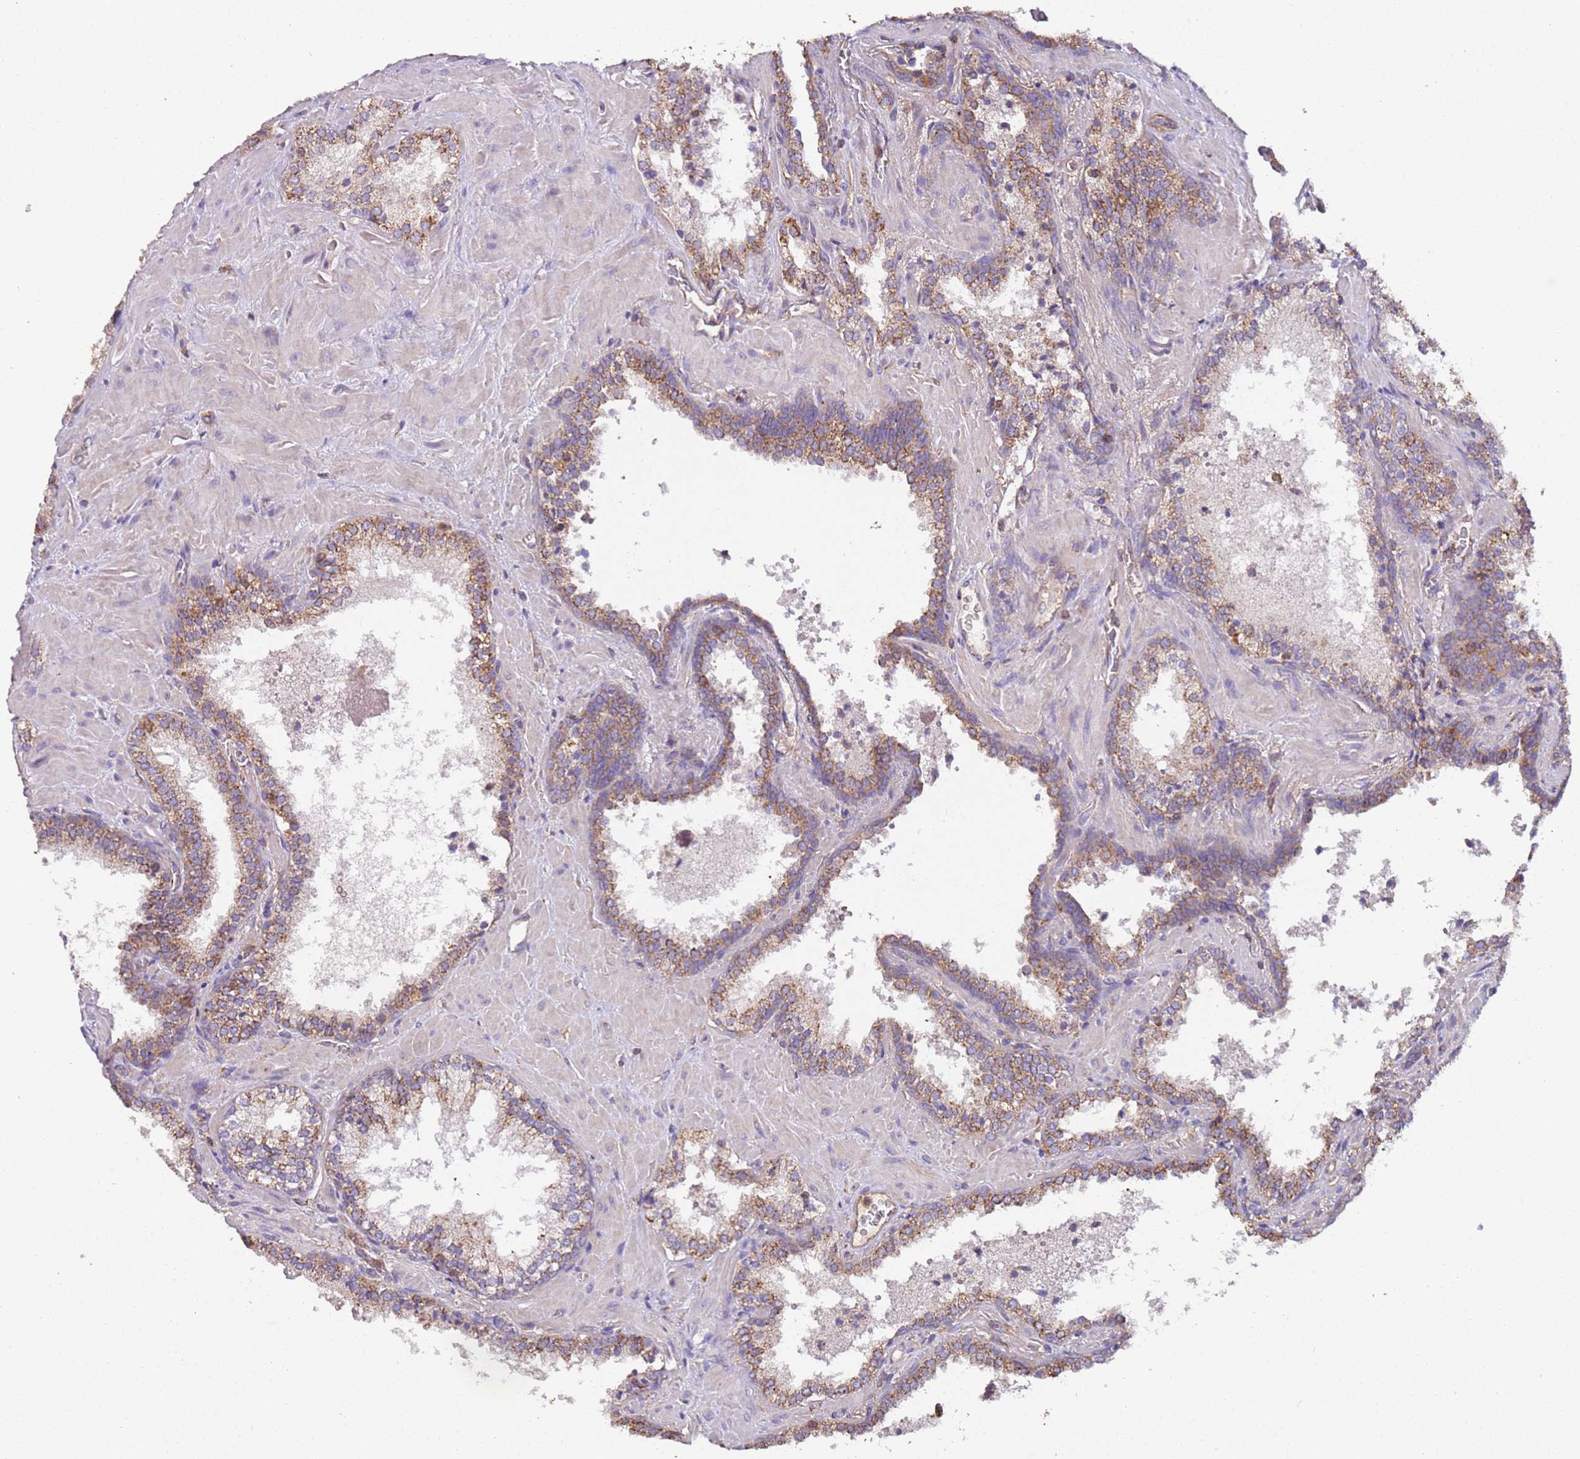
{"staining": {"intensity": "moderate", "quantity": ">75%", "location": "cytoplasmic/membranous"}, "tissue": "prostate cancer", "cell_type": "Tumor cells", "image_type": "cancer", "snomed": [{"axis": "morphology", "description": "Adenocarcinoma, High grade"}, {"axis": "topography", "description": "Prostate"}], "caption": "A high-resolution micrograph shows immunohistochemistry (IHC) staining of prostate cancer (high-grade adenocarcinoma), which exhibits moderate cytoplasmic/membranous staining in about >75% of tumor cells. (IHC, brightfield microscopy, high magnification).", "gene": "RMND5A", "patient": {"sex": "male", "age": 64}}